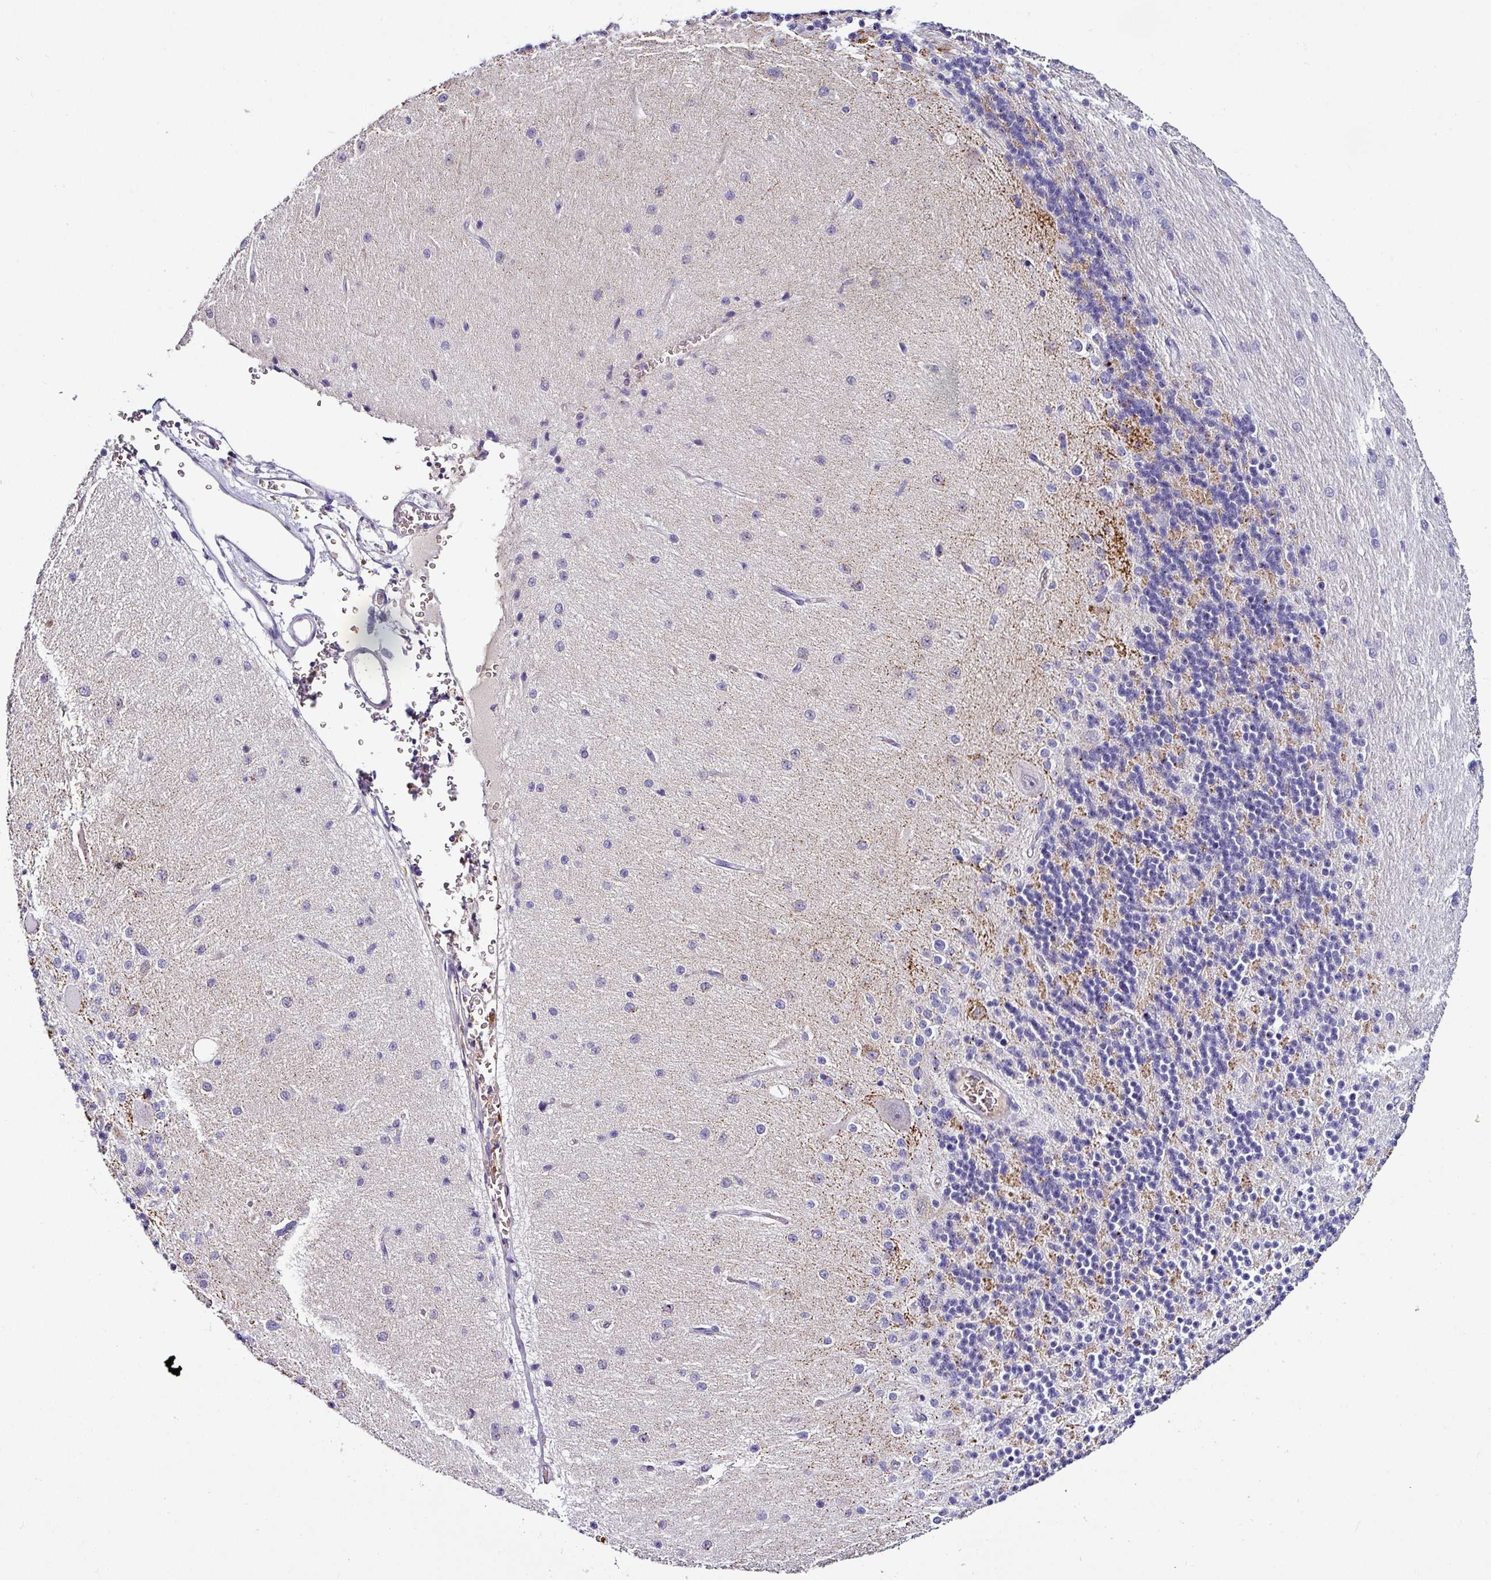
{"staining": {"intensity": "negative", "quantity": "none", "location": "none"}, "tissue": "cerebellum", "cell_type": "Cells in granular layer", "image_type": "normal", "snomed": [{"axis": "morphology", "description": "Normal tissue, NOS"}, {"axis": "topography", "description": "Cerebellum"}], "caption": "Cells in granular layer are negative for brown protein staining in normal cerebellum. The staining was performed using DAB to visualize the protein expression in brown, while the nuclei were stained in blue with hematoxylin (Magnification: 20x).", "gene": "NAPSA", "patient": {"sex": "female", "age": 29}}